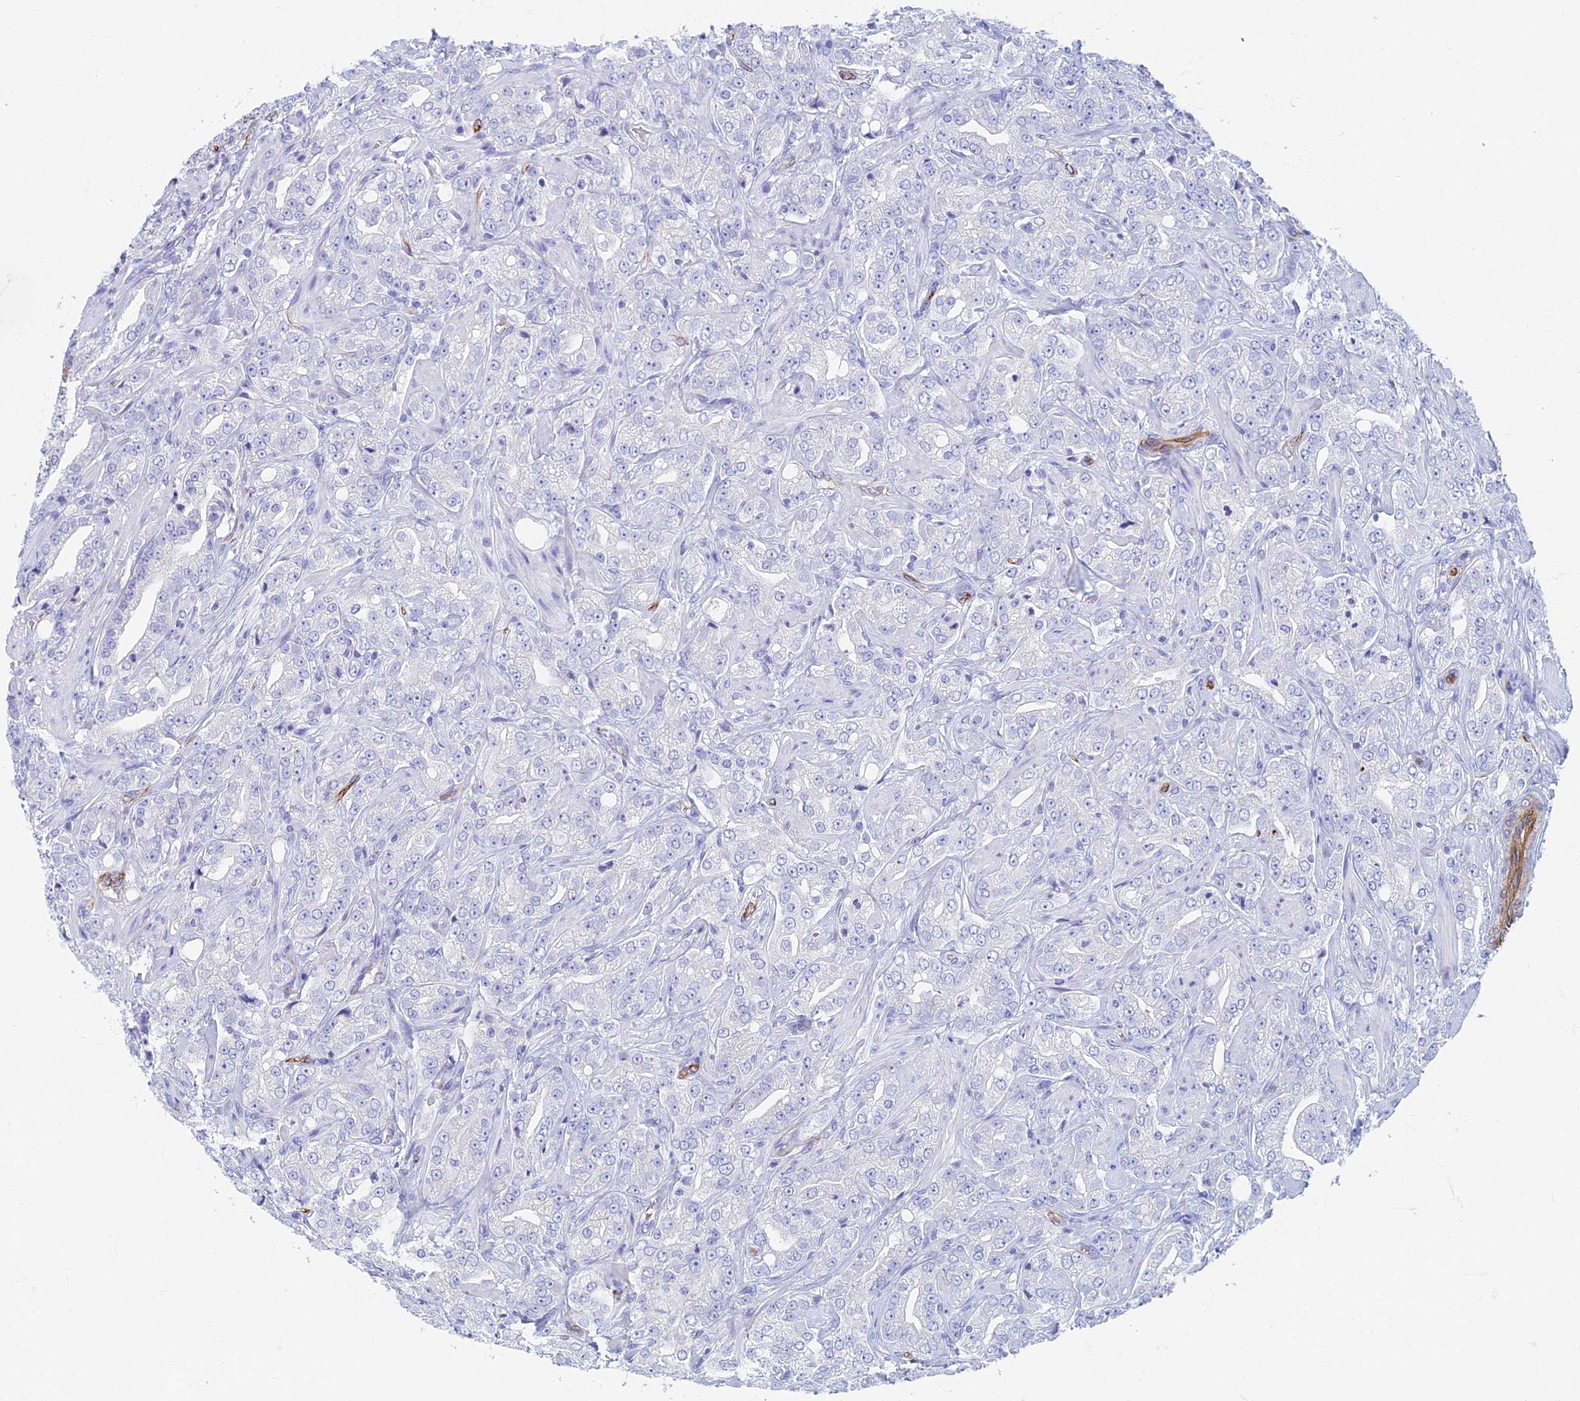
{"staining": {"intensity": "negative", "quantity": "none", "location": "none"}, "tissue": "prostate cancer", "cell_type": "Tumor cells", "image_type": "cancer", "snomed": [{"axis": "morphology", "description": "Adenocarcinoma, Low grade"}, {"axis": "topography", "description": "Prostate"}], "caption": "Tumor cells show no significant protein positivity in prostate cancer.", "gene": "ETFRF1", "patient": {"sex": "male", "age": 67}}